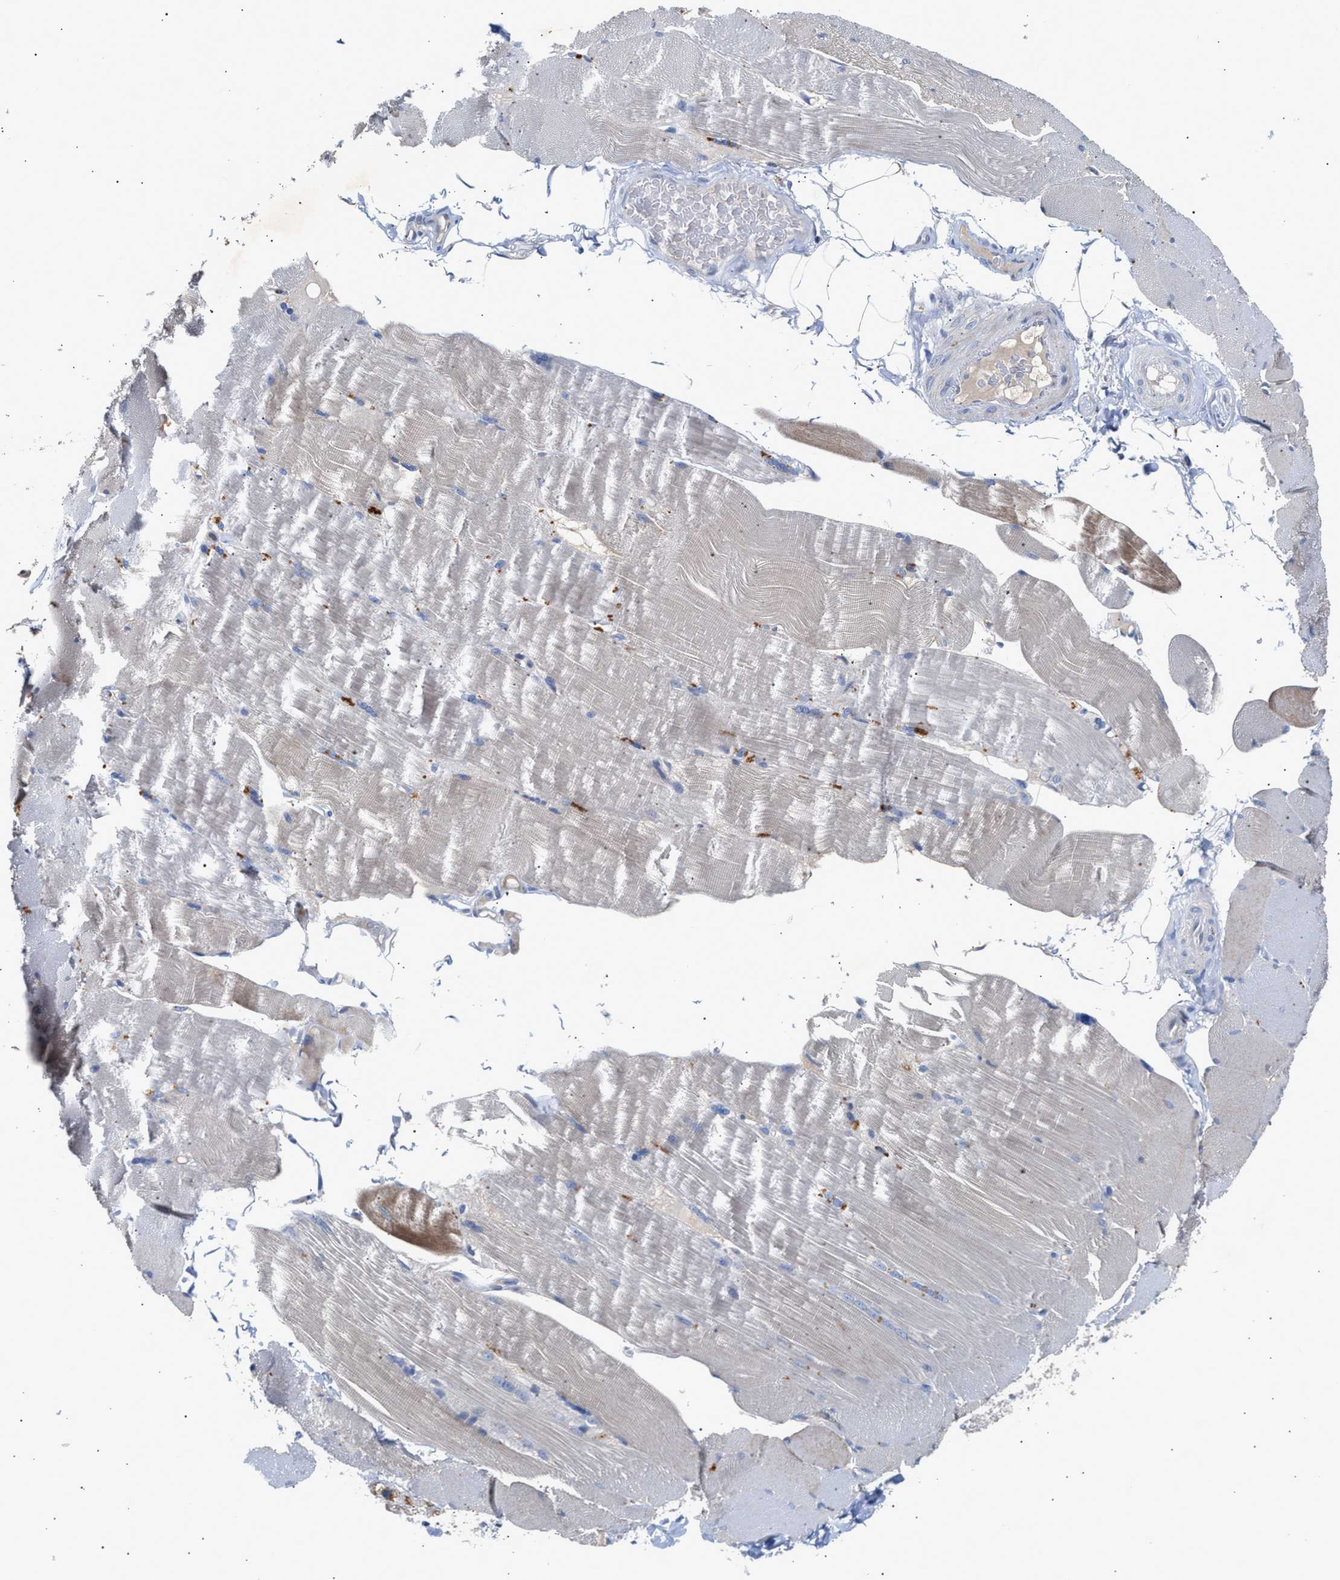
{"staining": {"intensity": "moderate", "quantity": "<25%", "location": "cytoplasmic/membranous"}, "tissue": "skeletal muscle", "cell_type": "Myocytes", "image_type": "normal", "snomed": [{"axis": "morphology", "description": "Normal tissue, NOS"}, {"axis": "topography", "description": "Skin"}, {"axis": "topography", "description": "Skeletal muscle"}], "caption": "Immunohistochemistry (IHC) (DAB (3,3'-diaminobenzidine)) staining of normal skeletal muscle displays moderate cytoplasmic/membranous protein staining in about <25% of myocytes.", "gene": "CCDC146", "patient": {"sex": "male", "age": 83}}